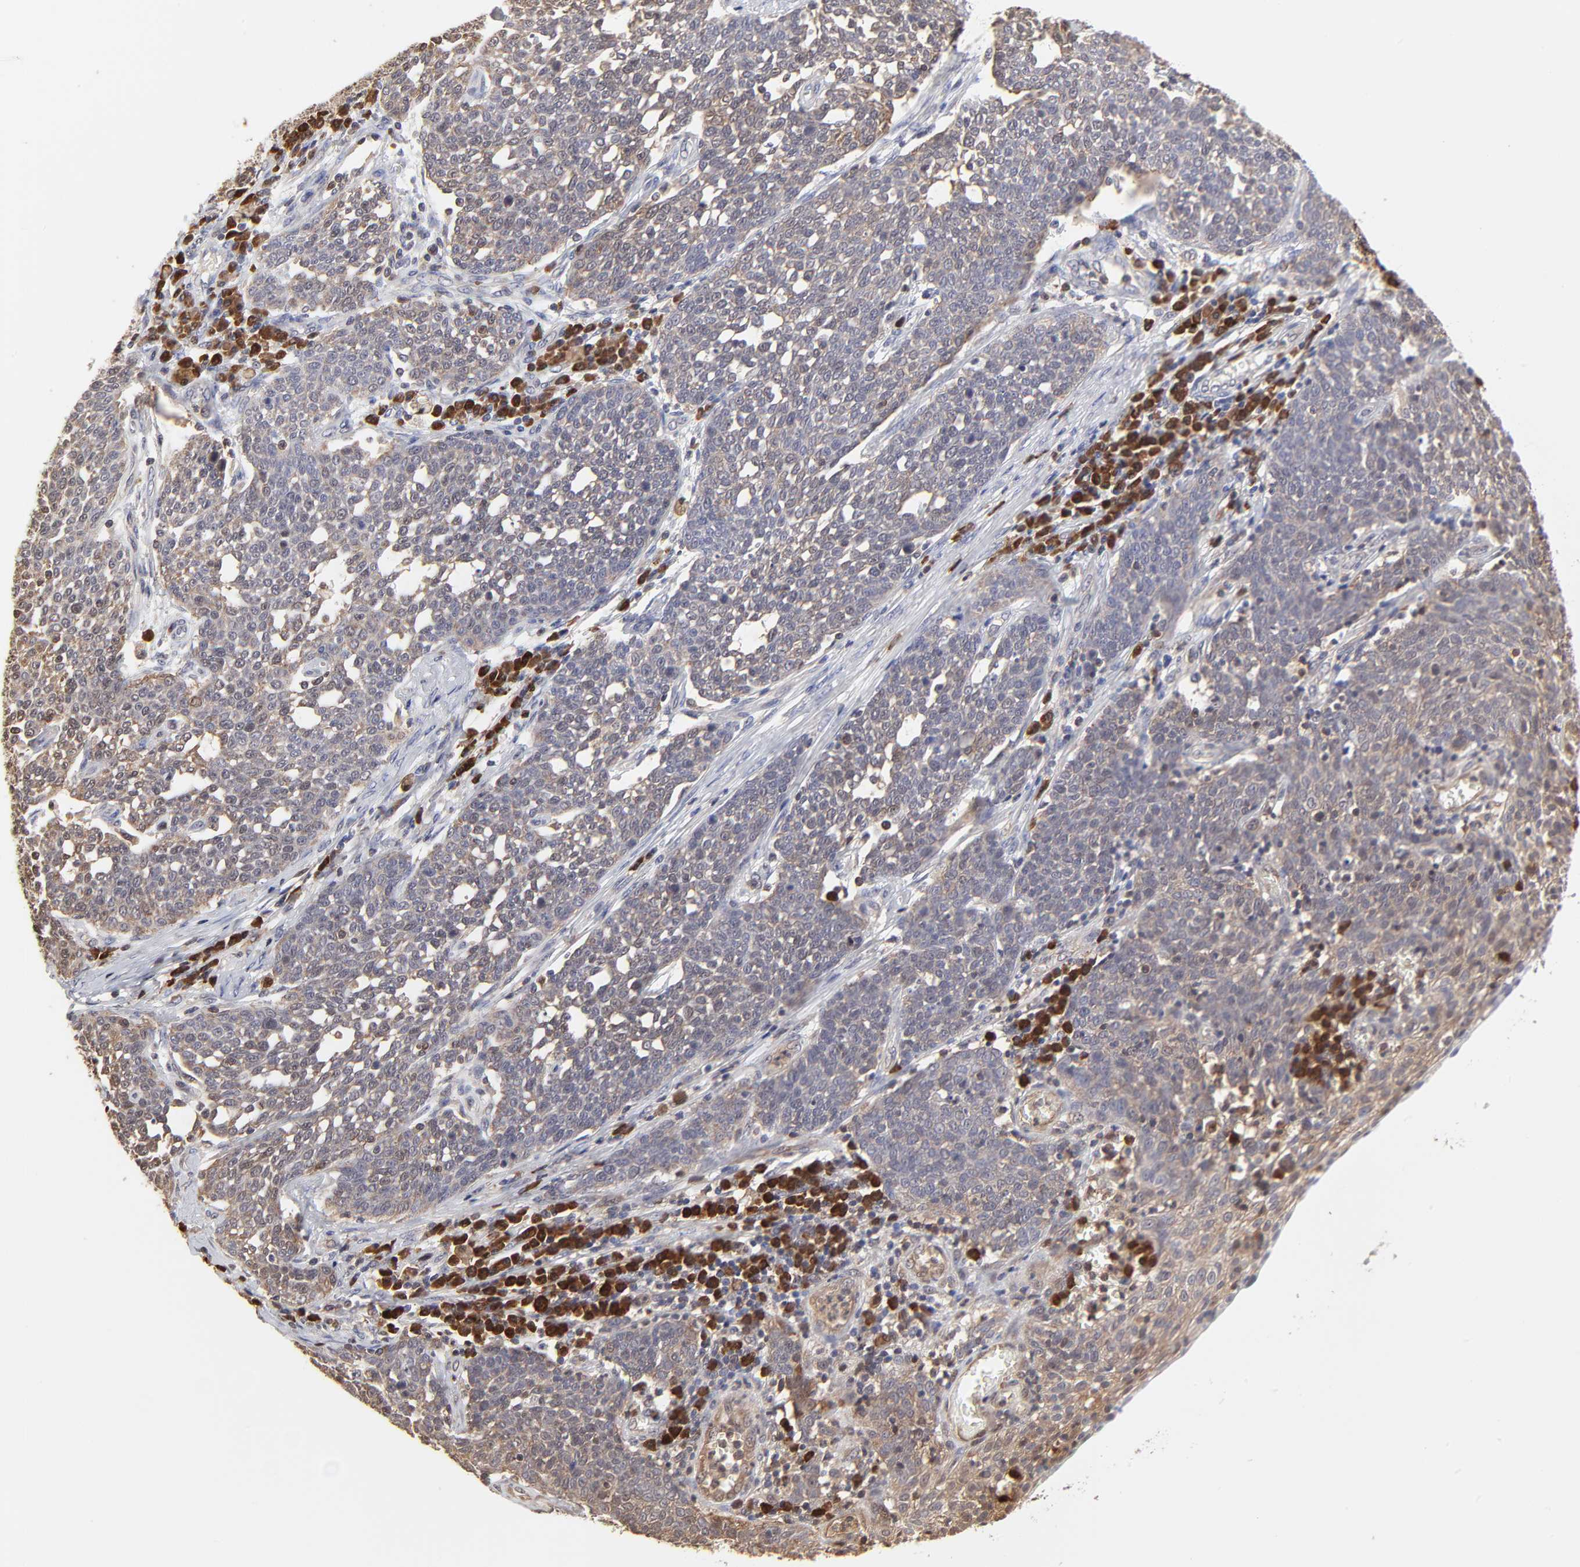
{"staining": {"intensity": "weak", "quantity": "<25%", "location": "cytoplasmic/membranous"}, "tissue": "cervical cancer", "cell_type": "Tumor cells", "image_type": "cancer", "snomed": [{"axis": "morphology", "description": "Squamous cell carcinoma, NOS"}, {"axis": "topography", "description": "Cervix"}], "caption": "Tumor cells are negative for brown protein staining in squamous cell carcinoma (cervical). (DAB IHC, high magnification).", "gene": "CASP3", "patient": {"sex": "female", "age": 34}}